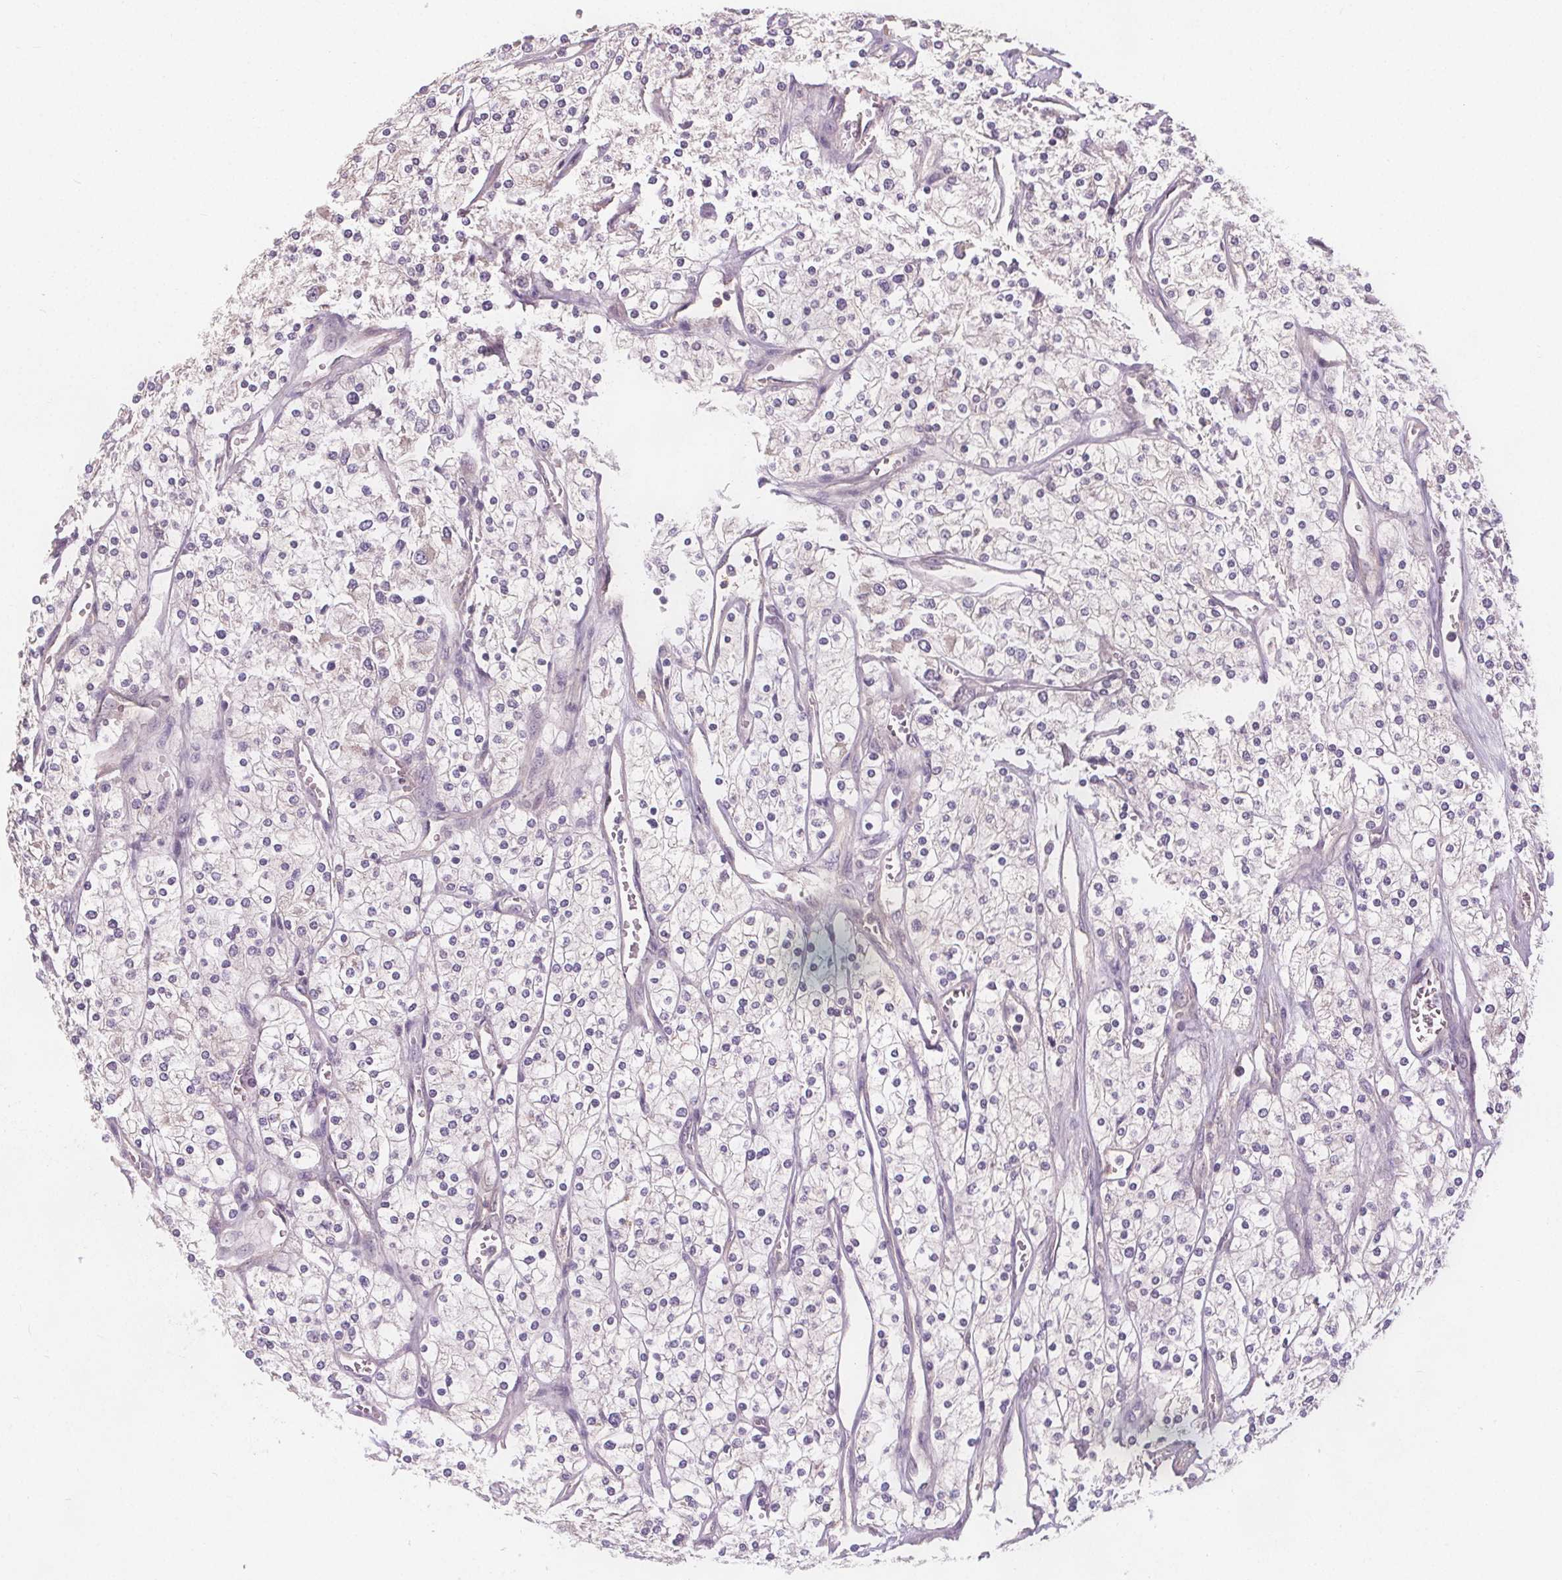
{"staining": {"intensity": "negative", "quantity": "none", "location": "none"}, "tissue": "renal cancer", "cell_type": "Tumor cells", "image_type": "cancer", "snomed": [{"axis": "morphology", "description": "Adenocarcinoma, NOS"}, {"axis": "topography", "description": "Kidney"}], "caption": "Immunohistochemical staining of human renal adenocarcinoma exhibits no significant positivity in tumor cells.", "gene": "TMEM80", "patient": {"sex": "male", "age": 80}}